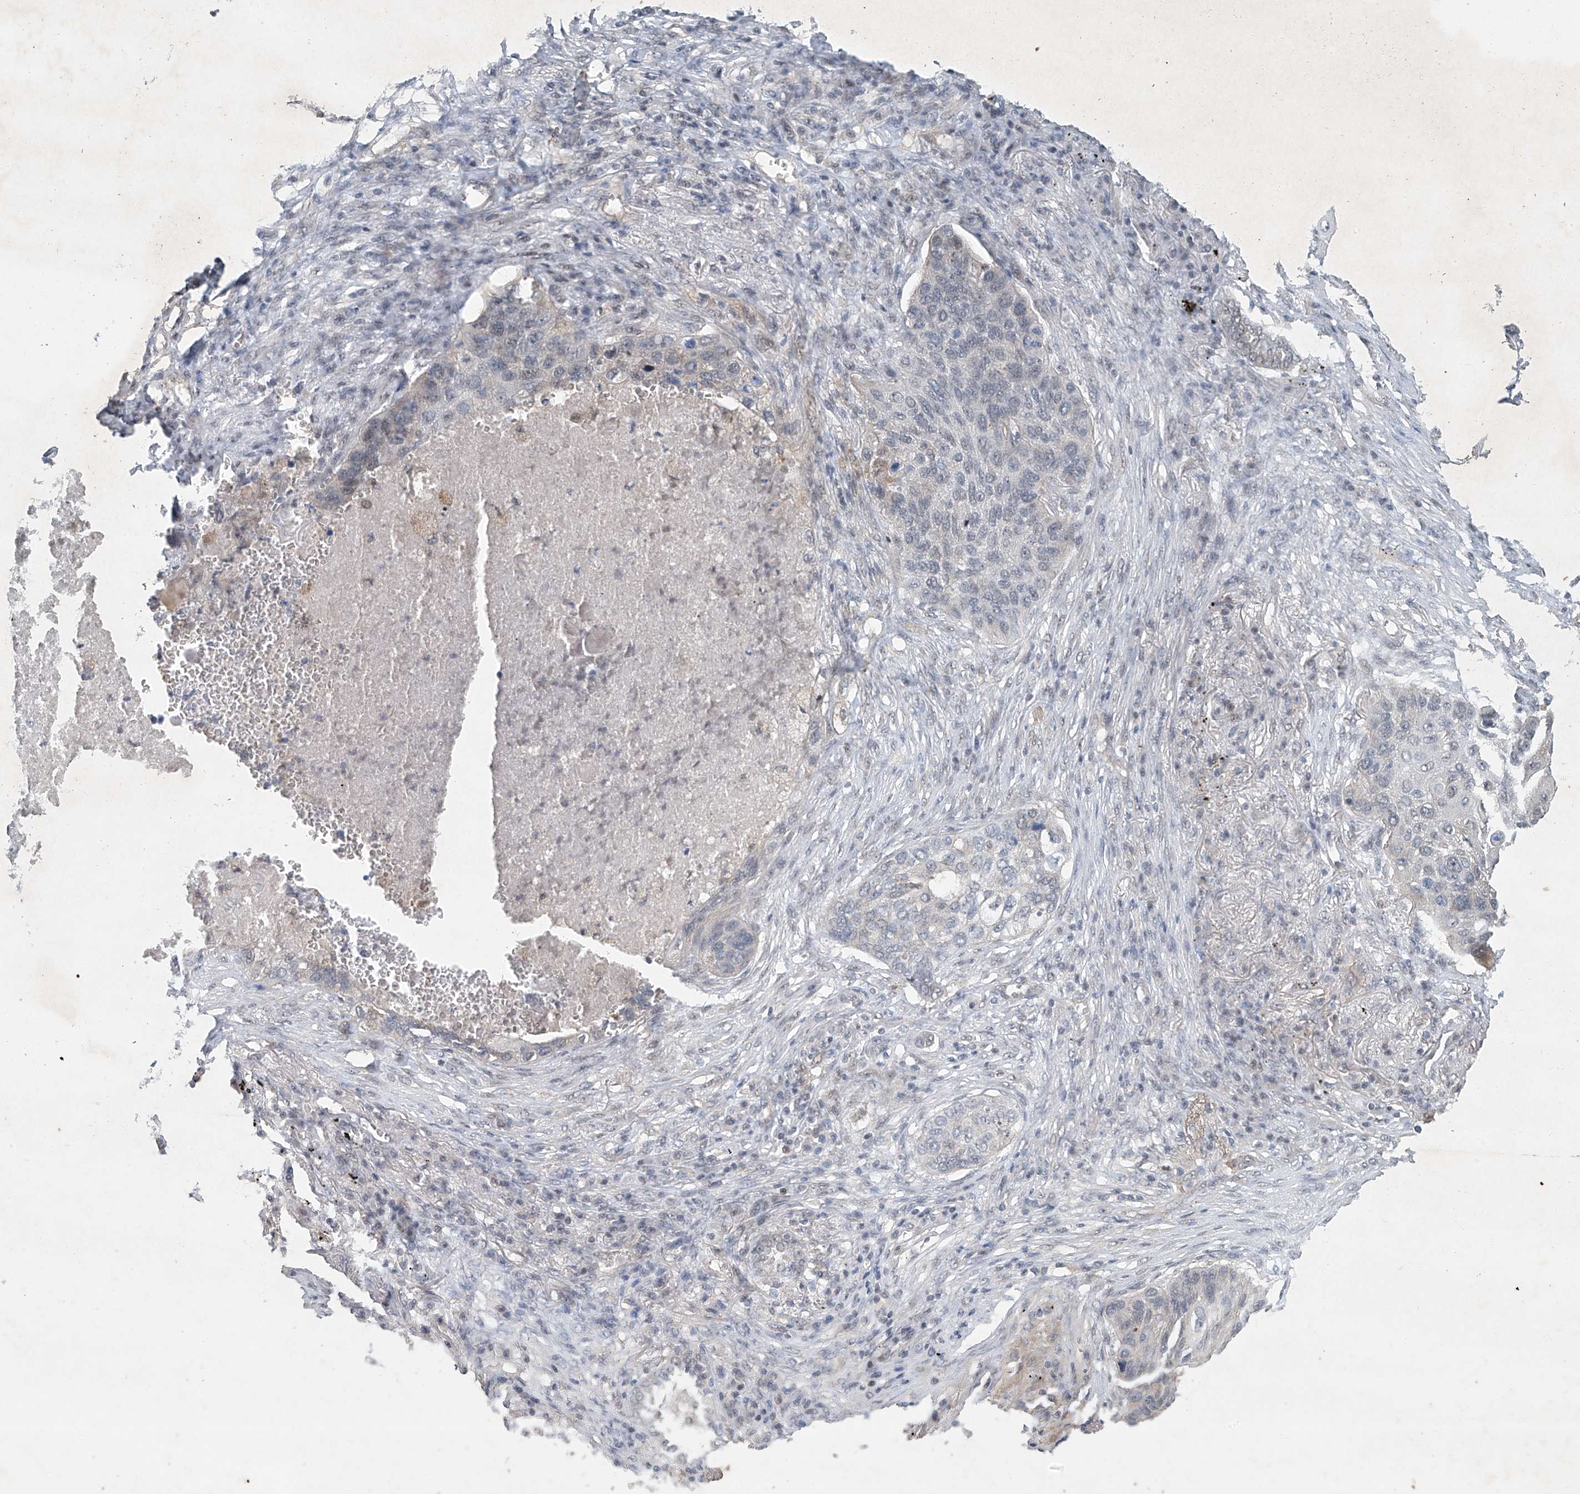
{"staining": {"intensity": "negative", "quantity": "none", "location": "none"}, "tissue": "lung cancer", "cell_type": "Tumor cells", "image_type": "cancer", "snomed": [{"axis": "morphology", "description": "Squamous cell carcinoma, NOS"}, {"axis": "topography", "description": "Lung"}], "caption": "Immunohistochemistry (IHC) photomicrograph of neoplastic tissue: lung squamous cell carcinoma stained with DAB (3,3'-diaminobenzidine) shows no significant protein positivity in tumor cells. The staining is performed using DAB brown chromogen with nuclei counter-stained in using hematoxylin.", "gene": "TAF8", "patient": {"sex": "female", "age": 63}}